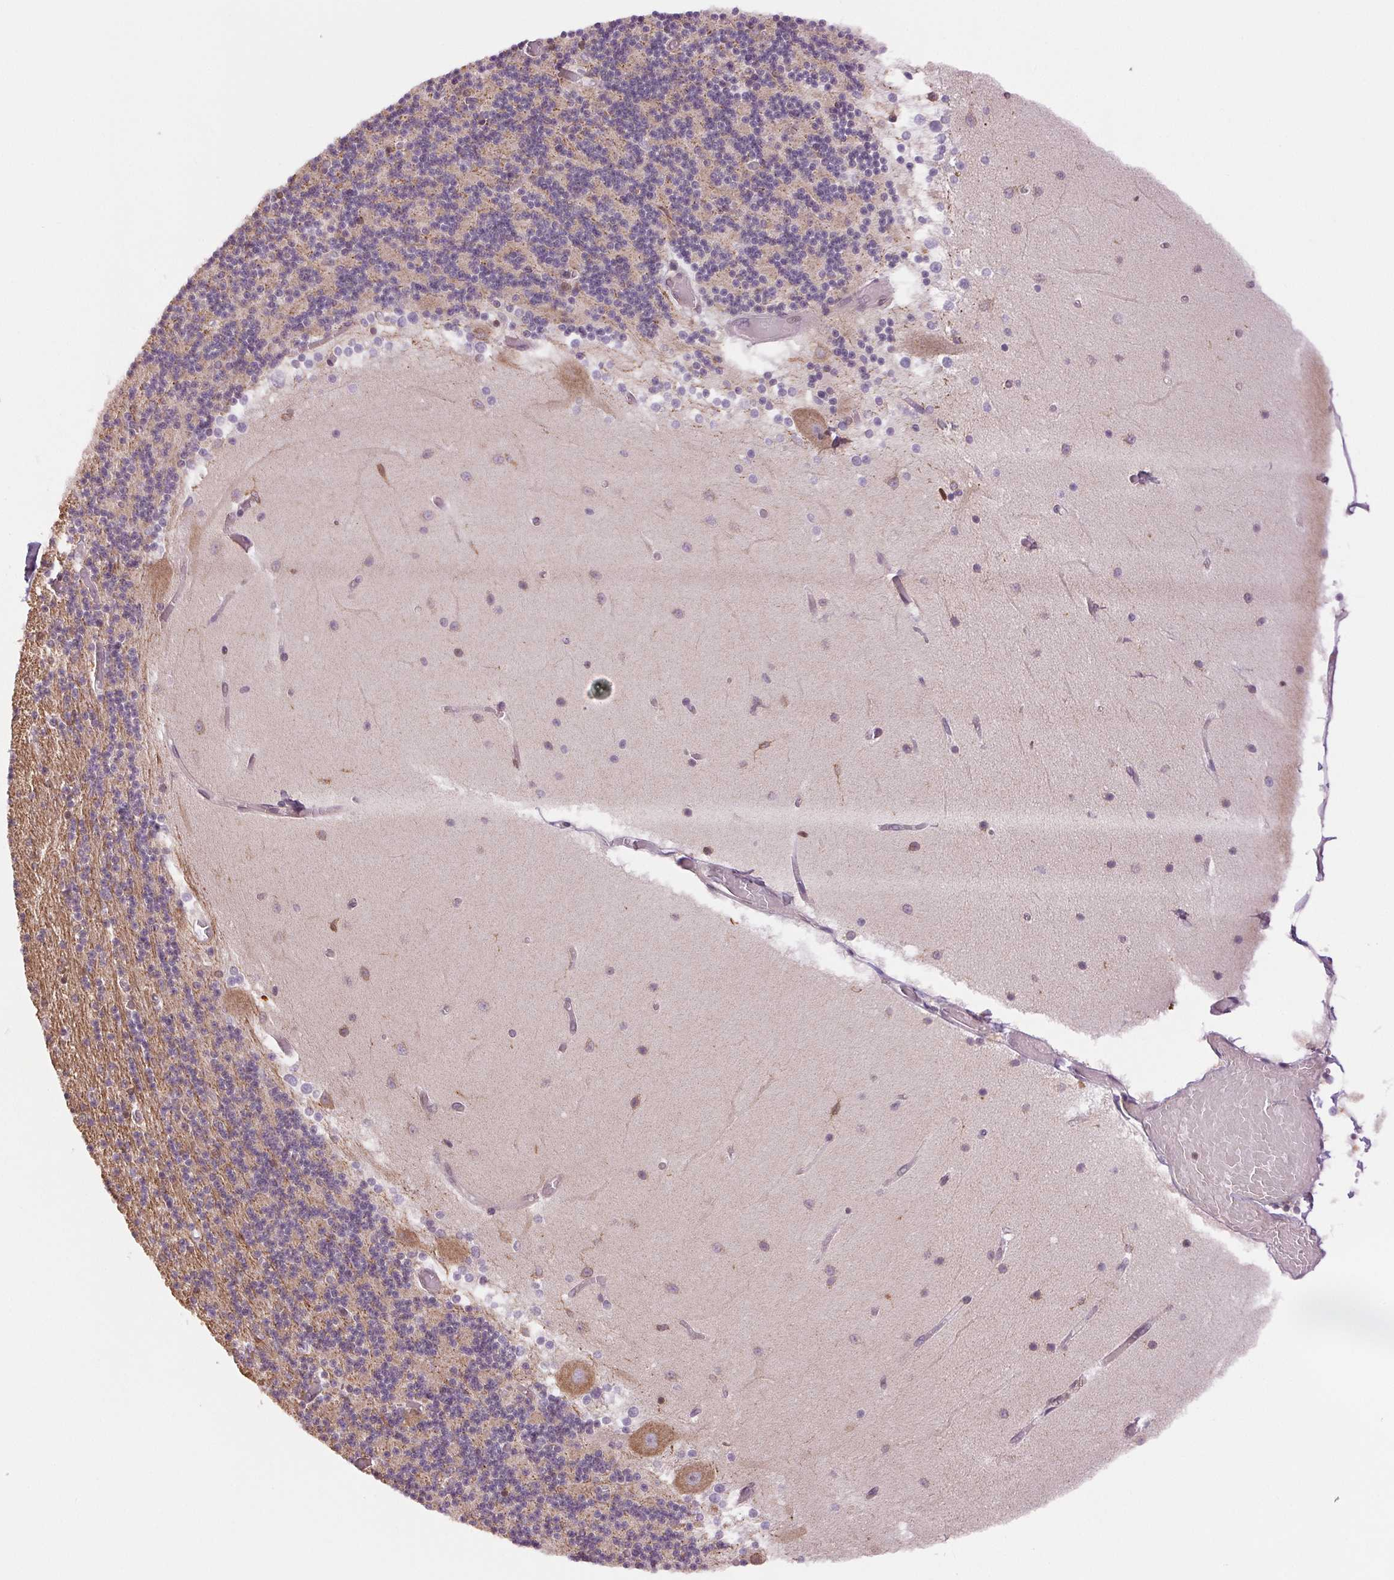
{"staining": {"intensity": "moderate", "quantity": "25%-75%", "location": "cytoplasmic/membranous"}, "tissue": "cerebellum", "cell_type": "Cells in granular layer", "image_type": "normal", "snomed": [{"axis": "morphology", "description": "Normal tissue, NOS"}, {"axis": "topography", "description": "Cerebellum"}], "caption": "Protein staining by IHC shows moderate cytoplasmic/membranous staining in about 25%-75% of cells in granular layer in benign cerebellum.", "gene": "BTF3L4", "patient": {"sex": "female", "age": 28}}